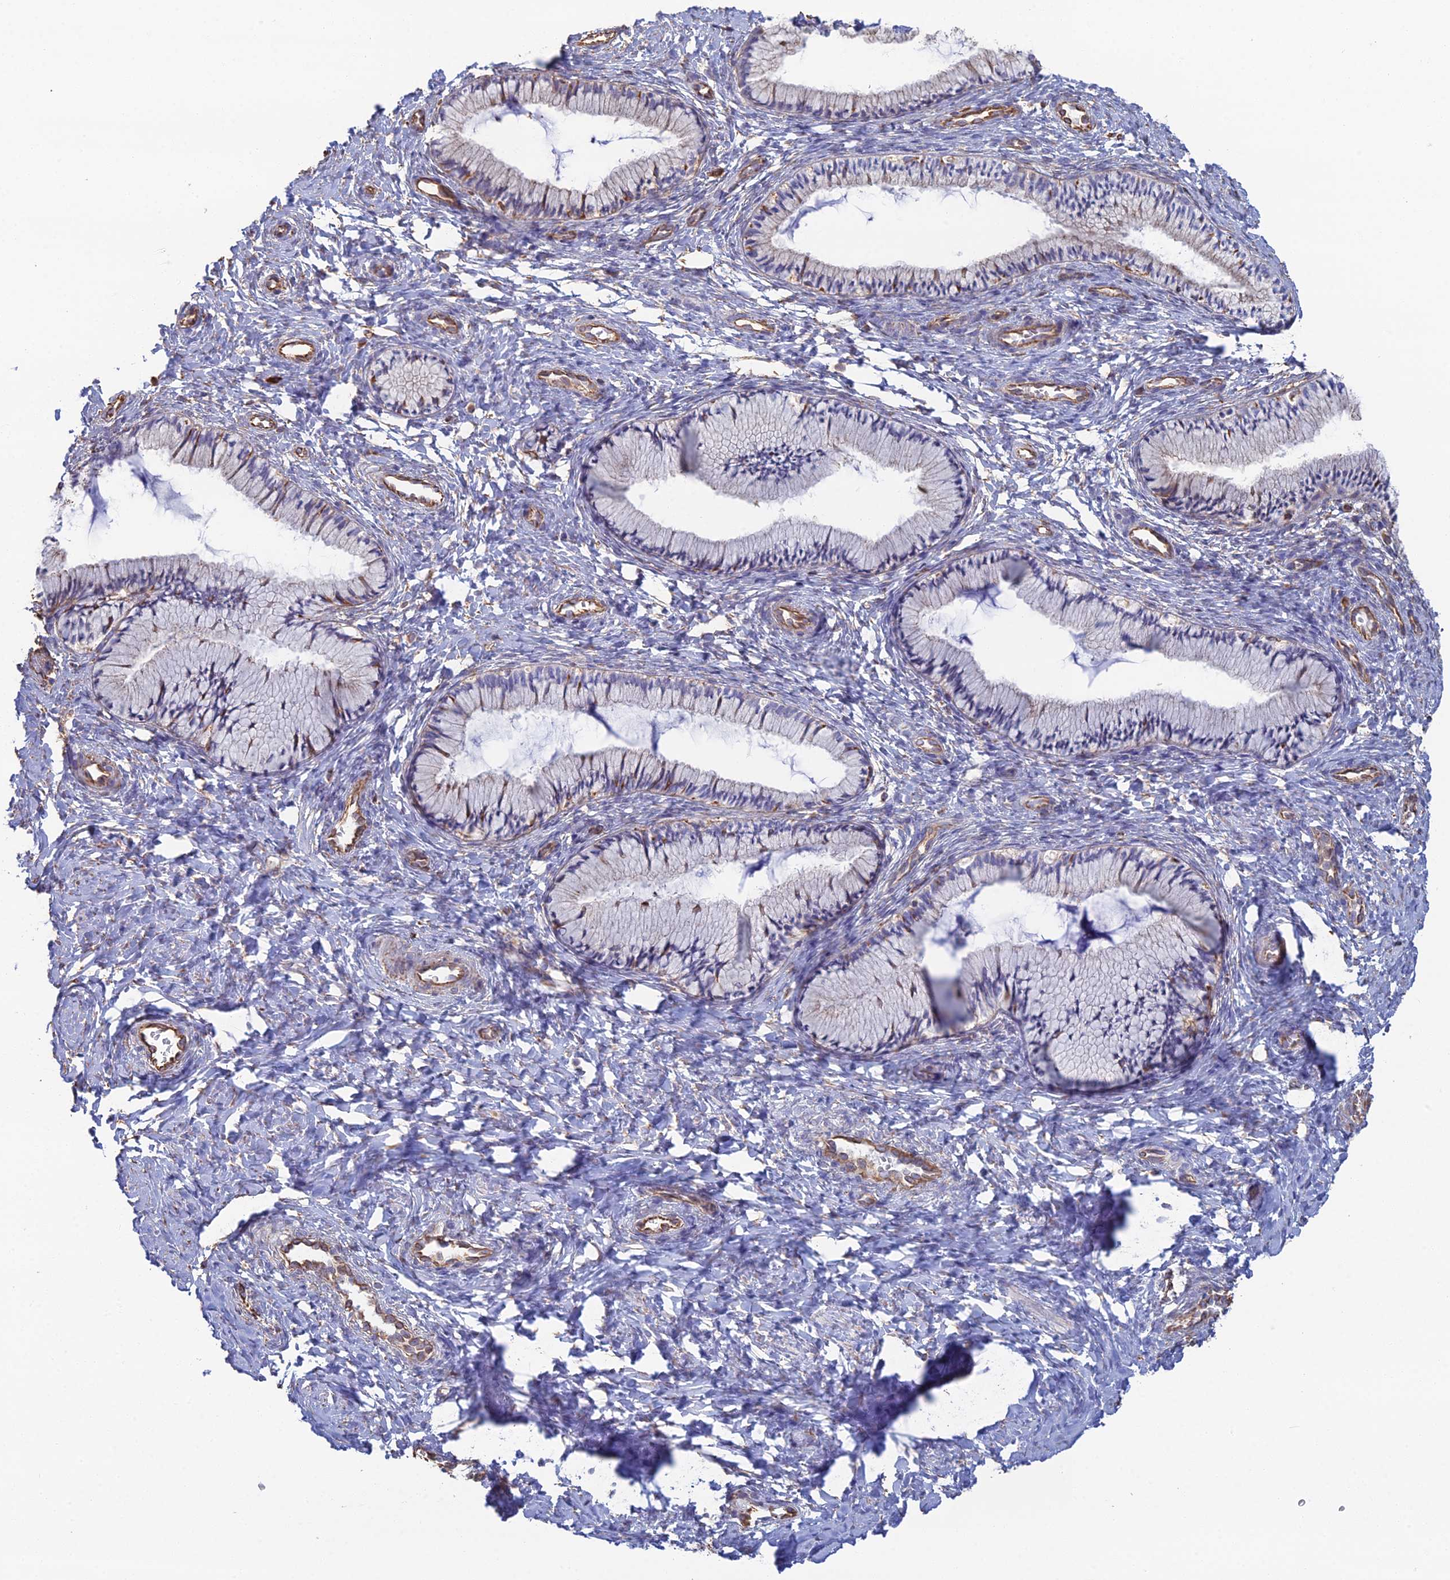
{"staining": {"intensity": "moderate", "quantity": "<25%", "location": "cytoplasmic/membranous"}, "tissue": "cervix", "cell_type": "Glandular cells", "image_type": "normal", "snomed": [{"axis": "morphology", "description": "Normal tissue, NOS"}, {"axis": "topography", "description": "Cervix"}], "caption": "Brown immunohistochemical staining in unremarkable cervix exhibits moderate cytoplasmic/membranous positivity in approximately <25% of glandular cells. (DAB (3,3'-diaminobenzidine) = brown stain, brightfield microscopy at high magnification).", "gene": "CLVS2", "patient": {"sex": "female", "age": 27}}